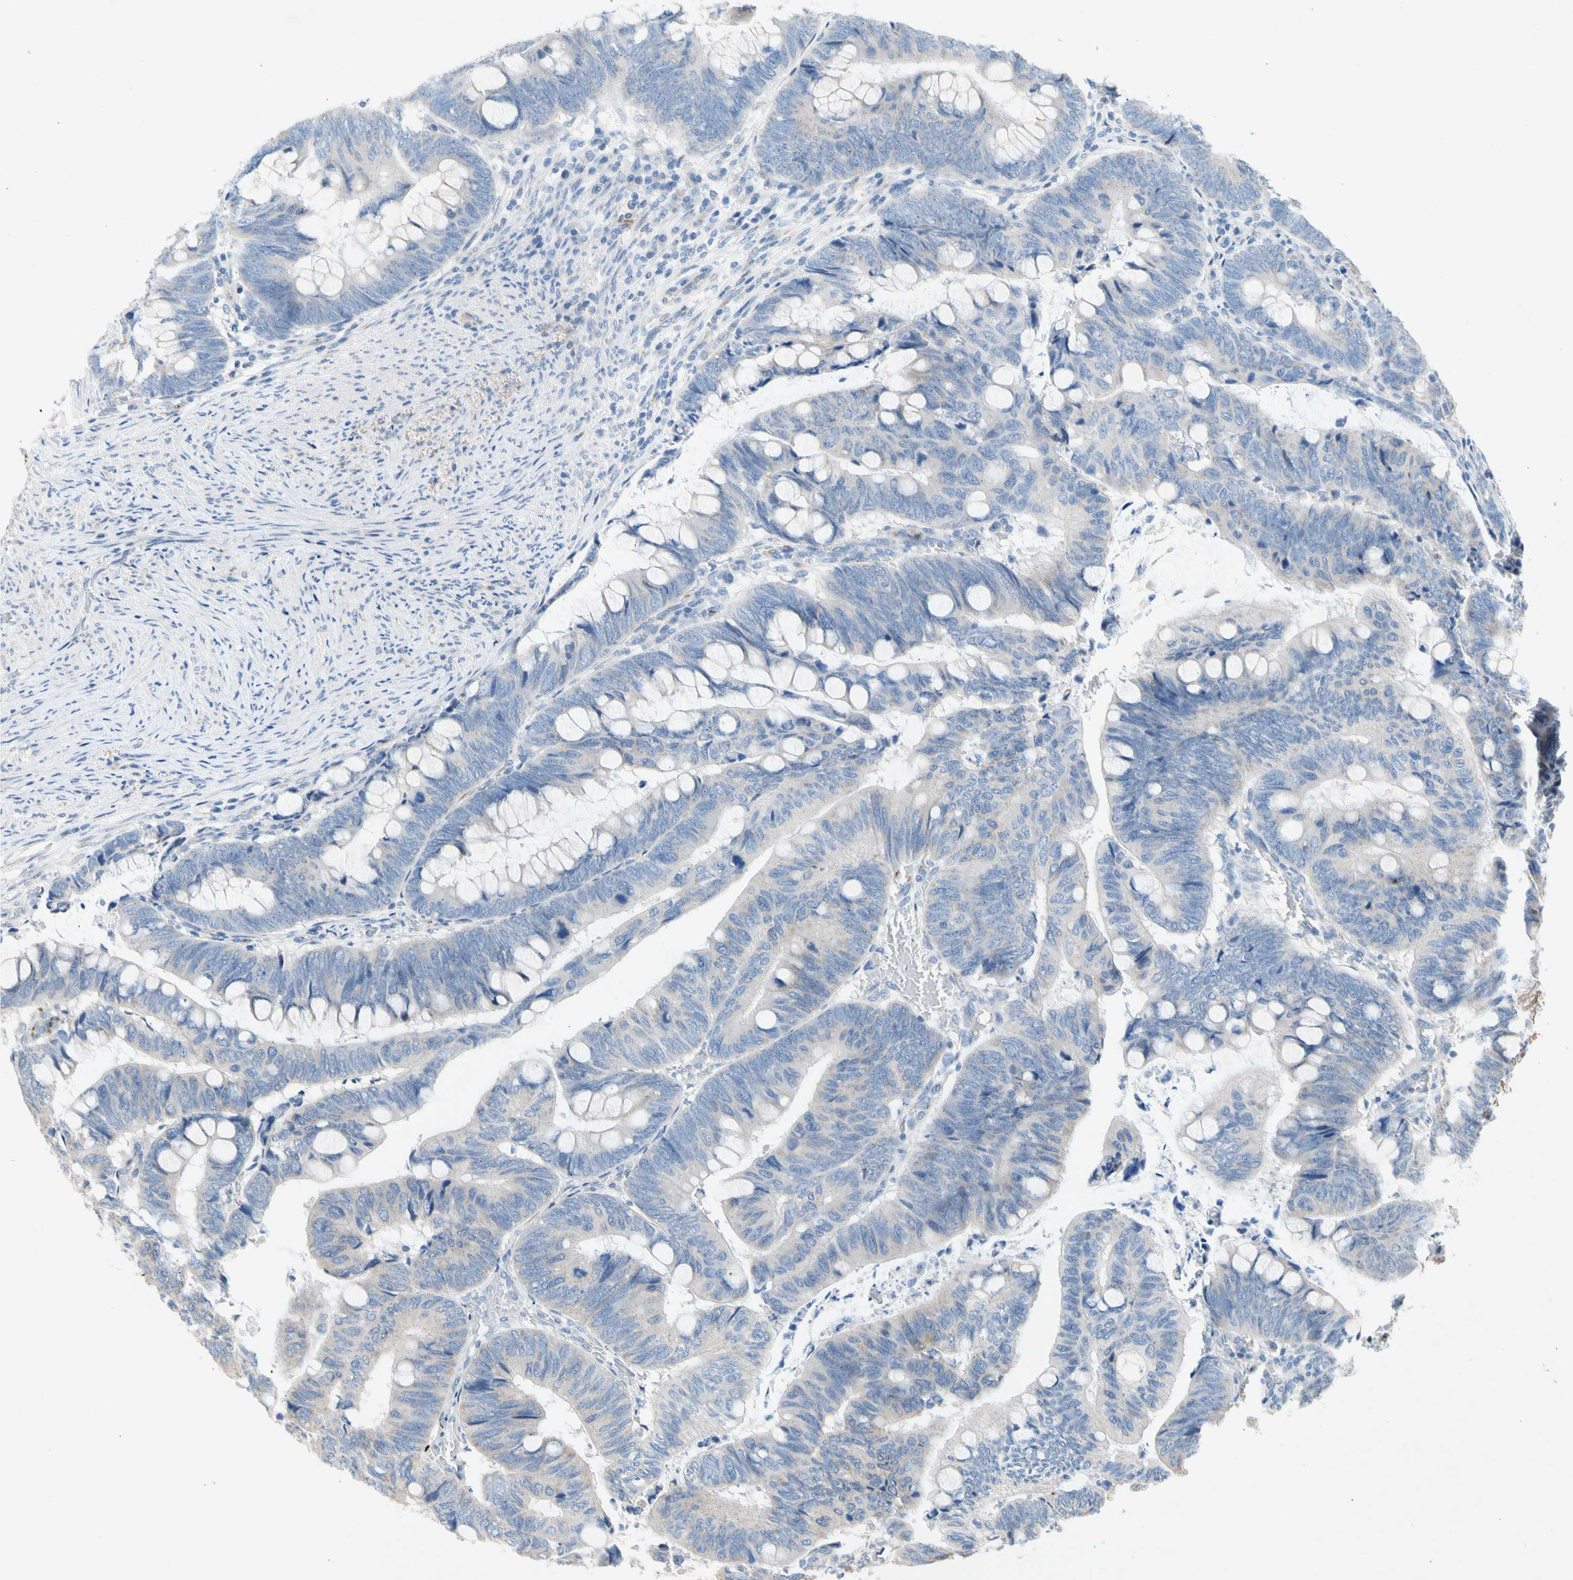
{"staining": {"intensity": "negative", "quantity": "none", "location": "none"}, "tissue": "colorectal cancer", "cell_type": "Tumor cells", "image_type": "cancer", "snomed": [{"axis": "morphology", "description": "Normal tissue, NOS"}, {"axis": "morphology", "description": "Adenocarcinoma, NOS"}, {"axis": "topography", "description": "Rectum"}, {"axis": "topography", "description": "Peripheral nerve tissue"}], "caption": "The photomicrograph shows no significant positivity in tumor cells of colorectal cancer.", "gene": "GASK1B", "patient": {"sex": "male", "age": 92}}